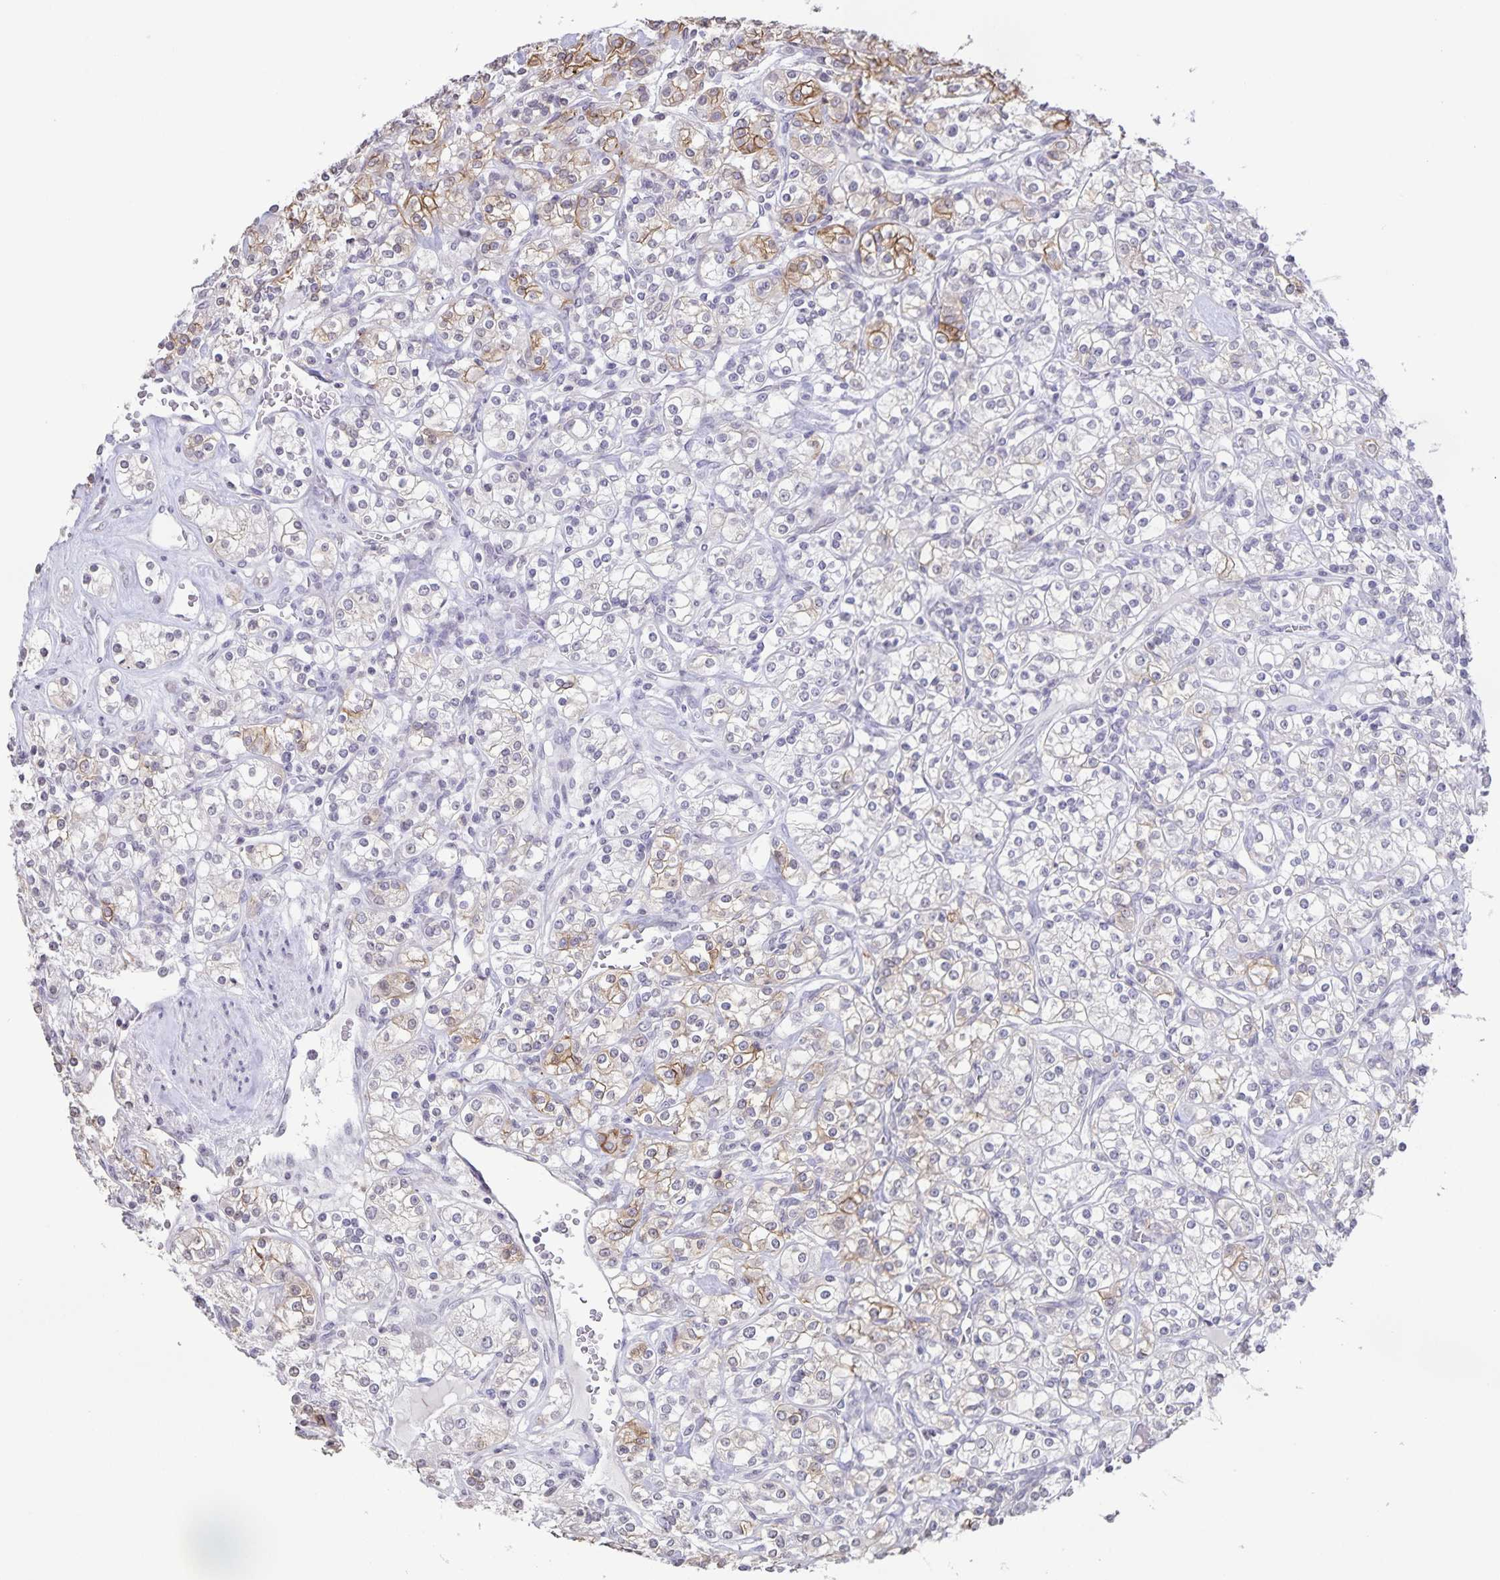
{"staining": {"intensity": "moderate", "quantity": "25%-75%", "location": "cytoplasmic/membranous"}, "tissue": "renal cancer", "cell_type": "Tumor cells", "image_type": "cancer", "snomed": [{"axis": "morphology", "description": "Adenocarcinoma, NOS"}, {"axis": "topography", "description": "Kidney"}], "caption": "About 25%-75% of tumor cells in renal adenocarcinoma reveal moderate cytoplasmic/membranous protein expression as visualized by brown immunohistochemical staining.", "gene": "AQP4", "patient": {"sex": "male", "age": 77}}